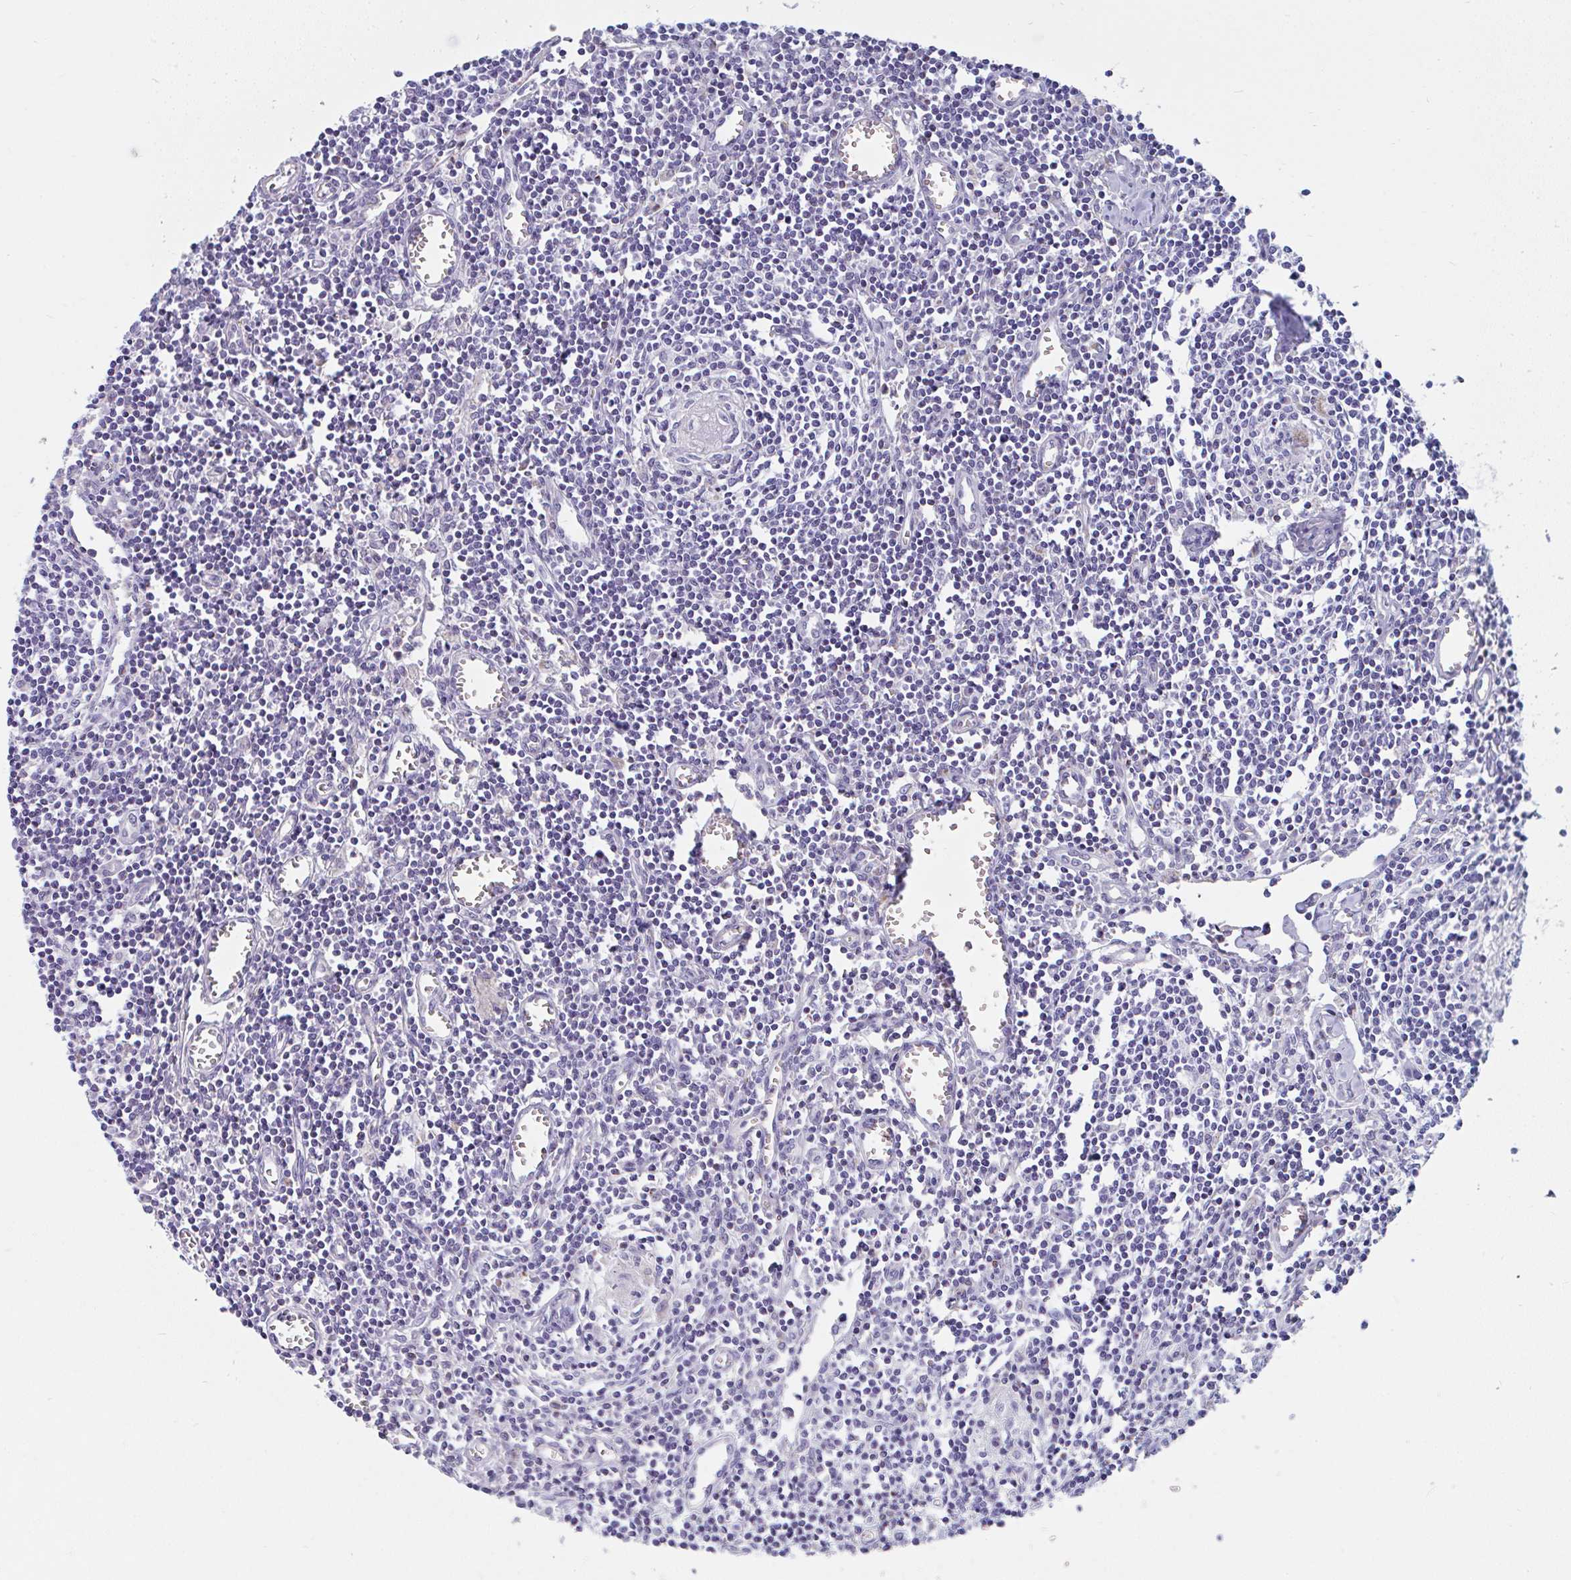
{"staining": {"intensity": "negative", "quantity": "none", "location": "none"}, "tissue": "lymph node", "cell_type": "Germinal center cells", "image_type": "normal", "snomed": [{"axis": "morphology", "description": "Normal tissue, NOS"}, {"axis": "topography", "description": "Lymph node"}], "caption": "Immunohistochemistry (IHC) micrograph of normal lymph node: human lymph node stained with DAB reveals no significant protein positivity in germinal center cells. (Brightfield microscopy of DAB IHC at high magnification).", "gene": "MGAM2", "patient": {"sex": "male", "age": 66}}